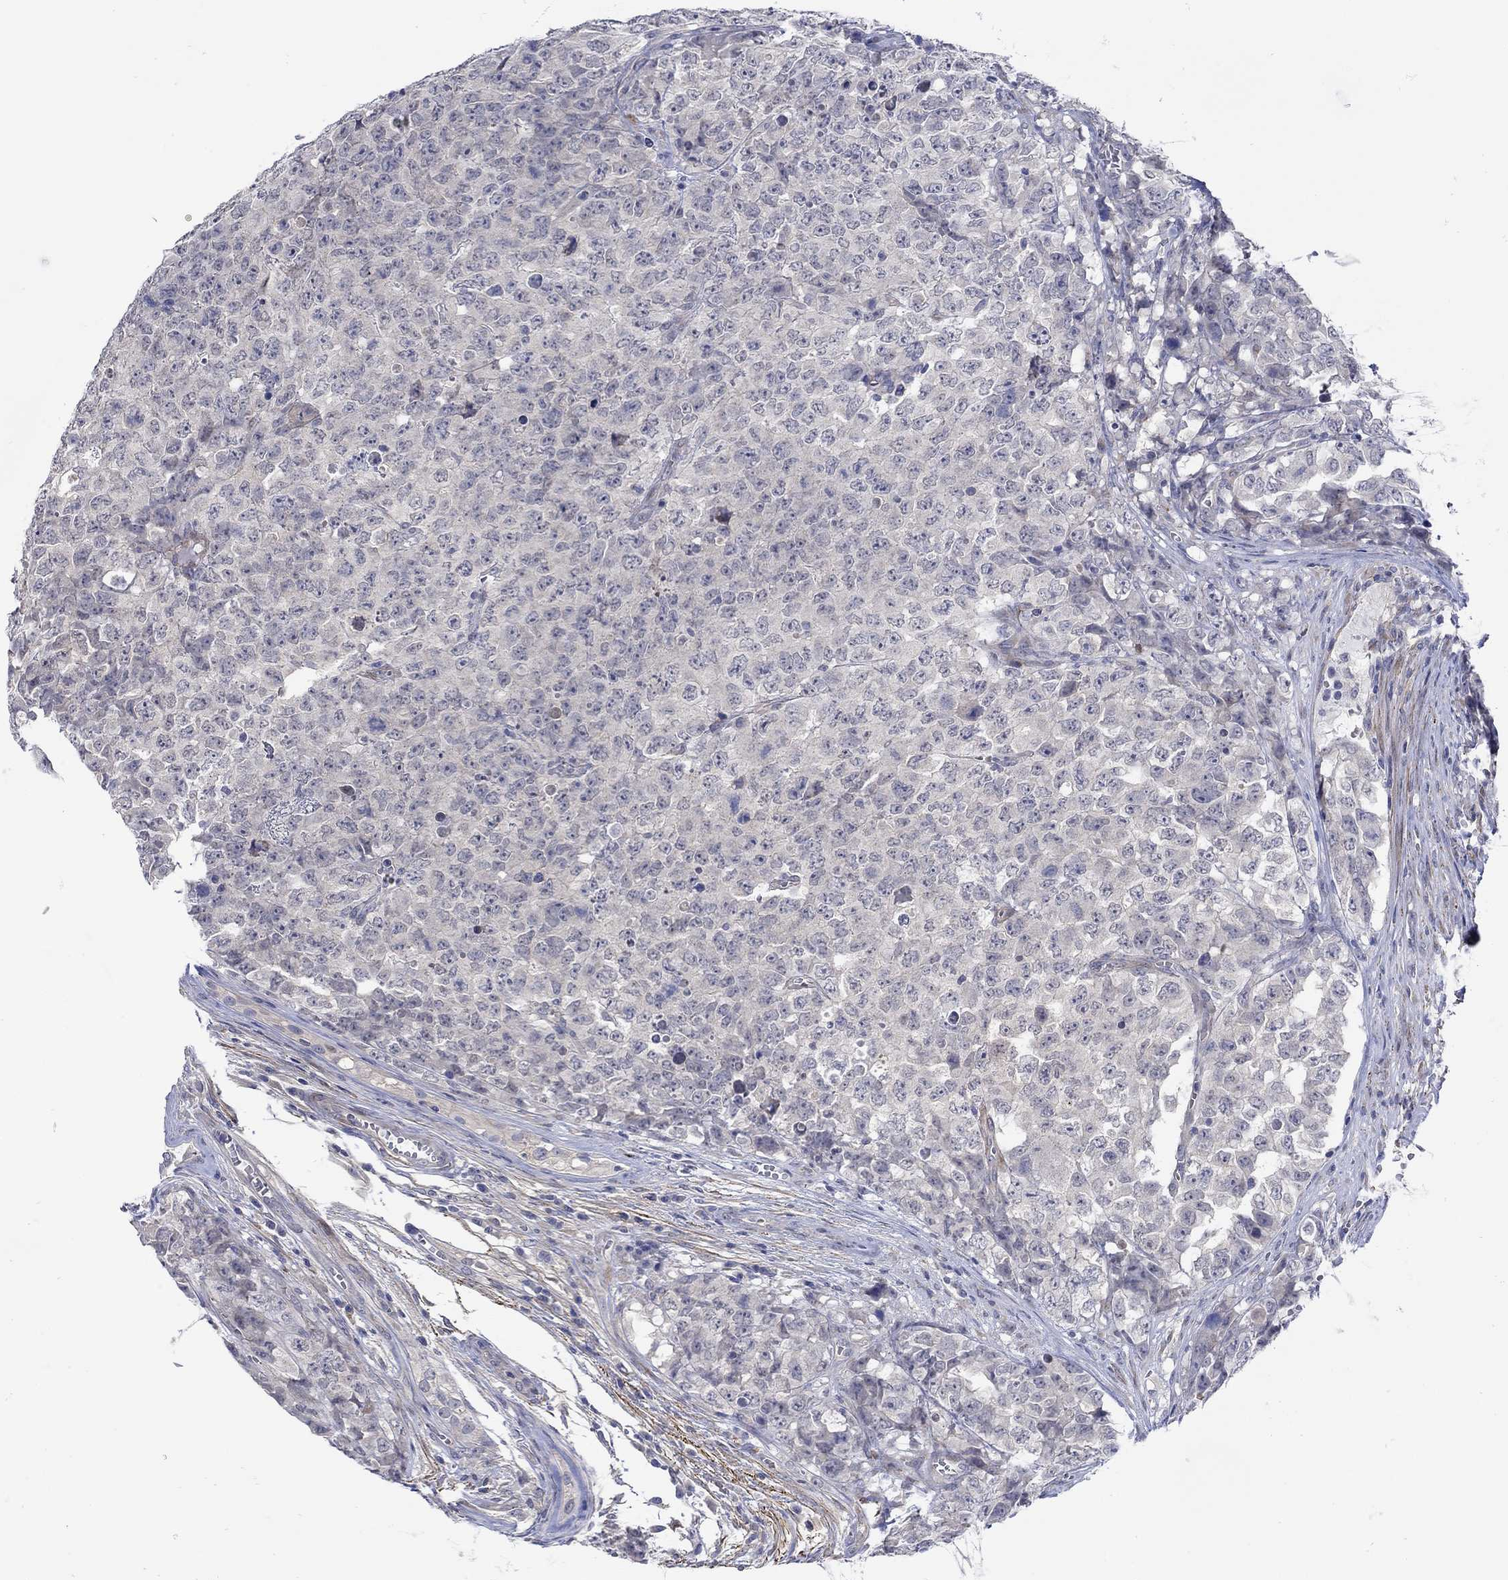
{"staining": {"intensity": "negative", "quantity": "none", "location": "none"}, "tissue": "testis cancer", "cell_type": "Tumor cells", "image_type": "cancer", "snomed": [{"axis": "morphology", "description": "Carcinoma, Embryonal, NOS"}, {"axis": "topography", "description": "Testis"}], "caption": "Human embryonal carcinoma (testis) stained for a protein using IHC demonstrates no staining in tumor cells.", "gene": "SCN7A", "patient": {"sex": "male", "age": 23}}